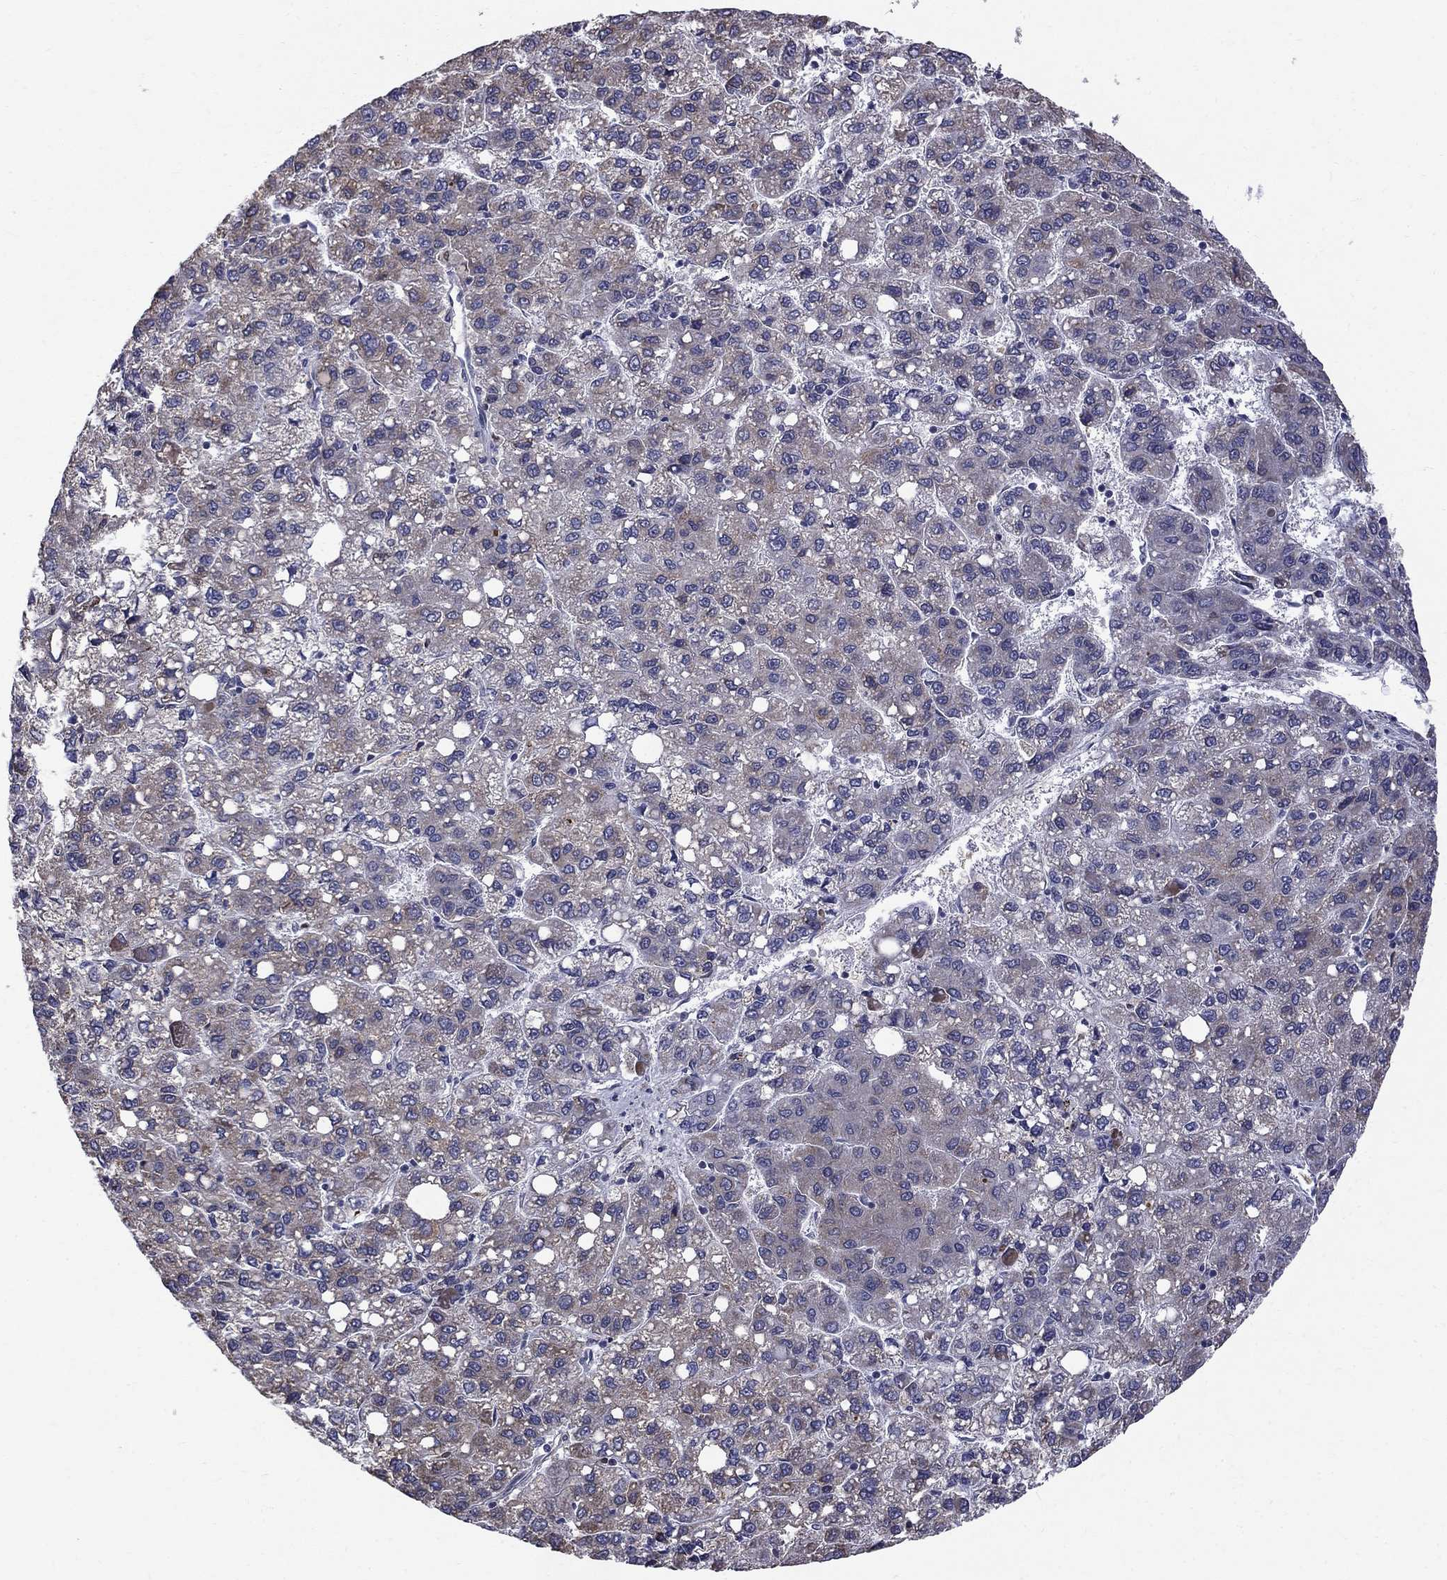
{"staining": {"intensity": "moderate", "quantity": "<25%", "location": "cytoplasmic/membranous"}, "tissue": "liver cancer", "cell_type": "Tumor cells", "image_type": "cancer", "snomed": [{"axis": "morphology", "description": "Carcinoma, Hepatocellular, NOS"}, {"axis": "topography", "description": "Liver"}], "caption": "Hepatocellular carcinoma (liver) stained for a protein demonstrates moderate cytoplasmic/membranous positivity in tumor cells.", "gene": "HSPB2", "patient": {"sex": "female", "age": 82}}